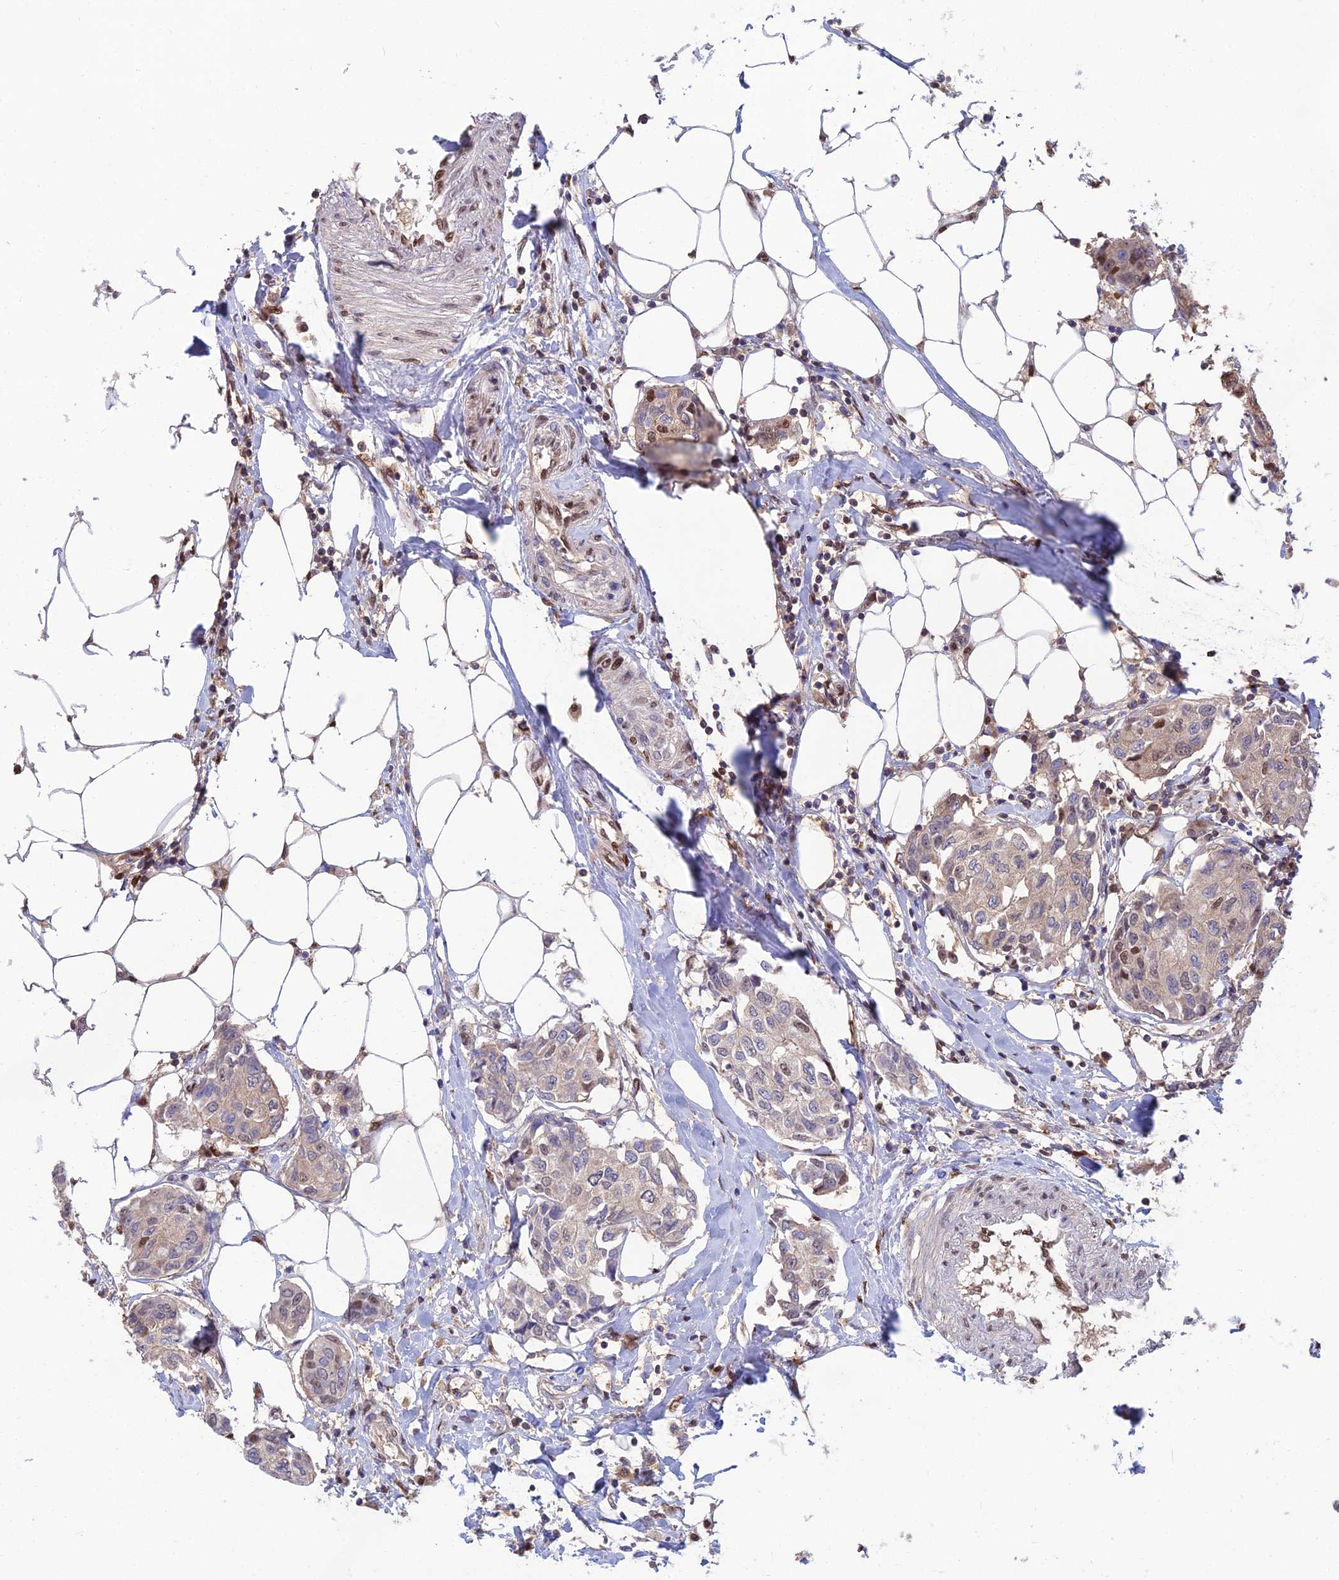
{"staining": {"intensity": "moderate", "quantity": "<25%", "location": "nuclear"}, "tissue": "breast cancer", "cell_type": "Tumor cells", "image_type": "cancer", "snomed": [{"axis": "morphology", "description": "Duct carcinoma"}, {"axis": "topography", "description": "Breast"}], "caption": "Human breast cancer stained with a brown dye exhibits moderate nuclear positive staining in about <25% of tumor cells.", "gene": "DNPEP", "patient": {"sex": "female", "age": 80}}